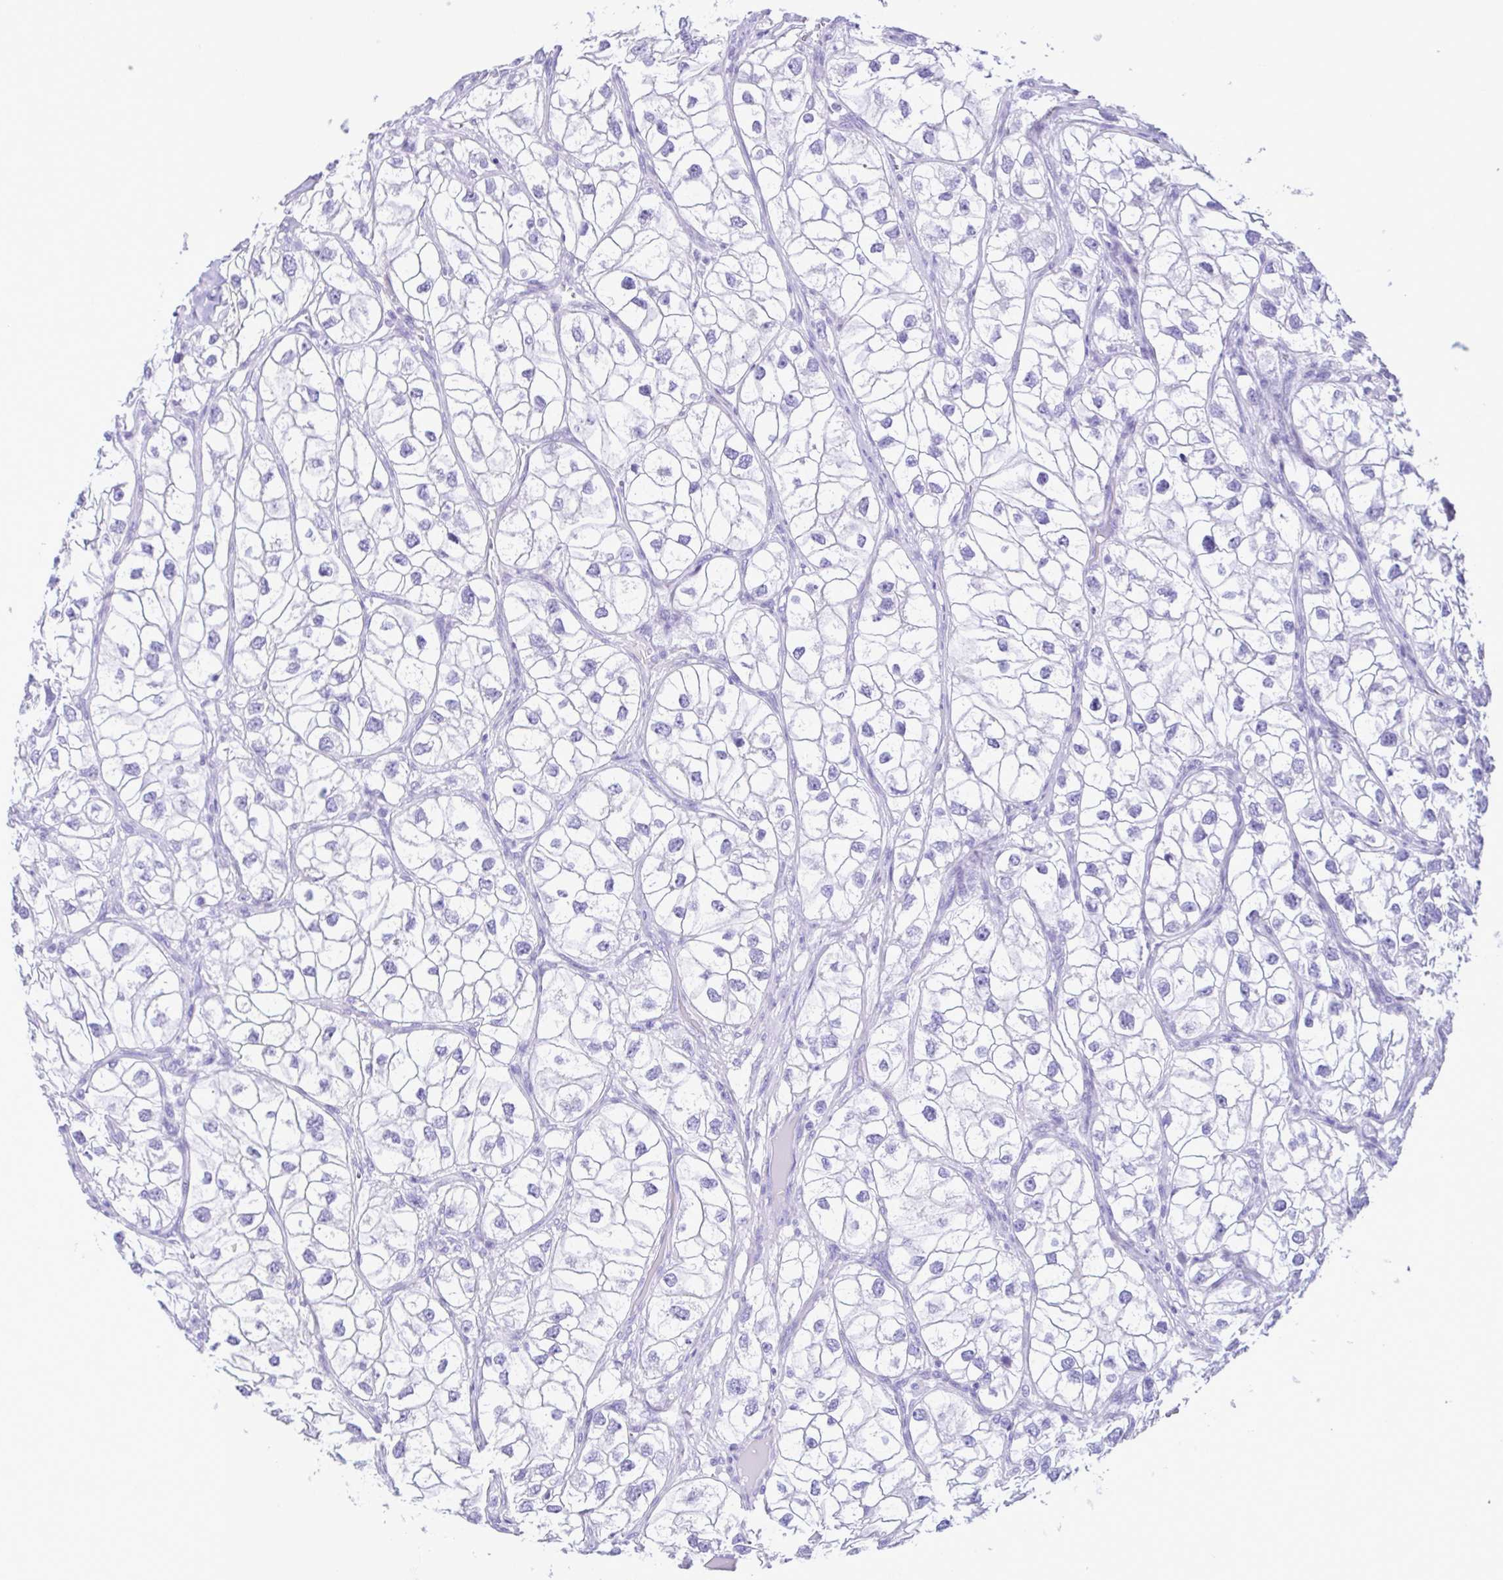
{"staining": {"intensity": "negative", "quantity": "none", "location": "none"}, "tissue": "renal cancer", "cell_type": "Tumor cells", "image_type": "cancer", "snomed": [{"axis": "morphology", "description": "Adenocarcinoma, NOS"}, {"axis": "topography", "description": "Kidney"}], "caption": "Immunohistochemistry of renal cancer (adenocarcinoma) displays no expression in tumor cells.", "gene": "ACTRT3", "patient": {"sex": "male", "age": 59}}